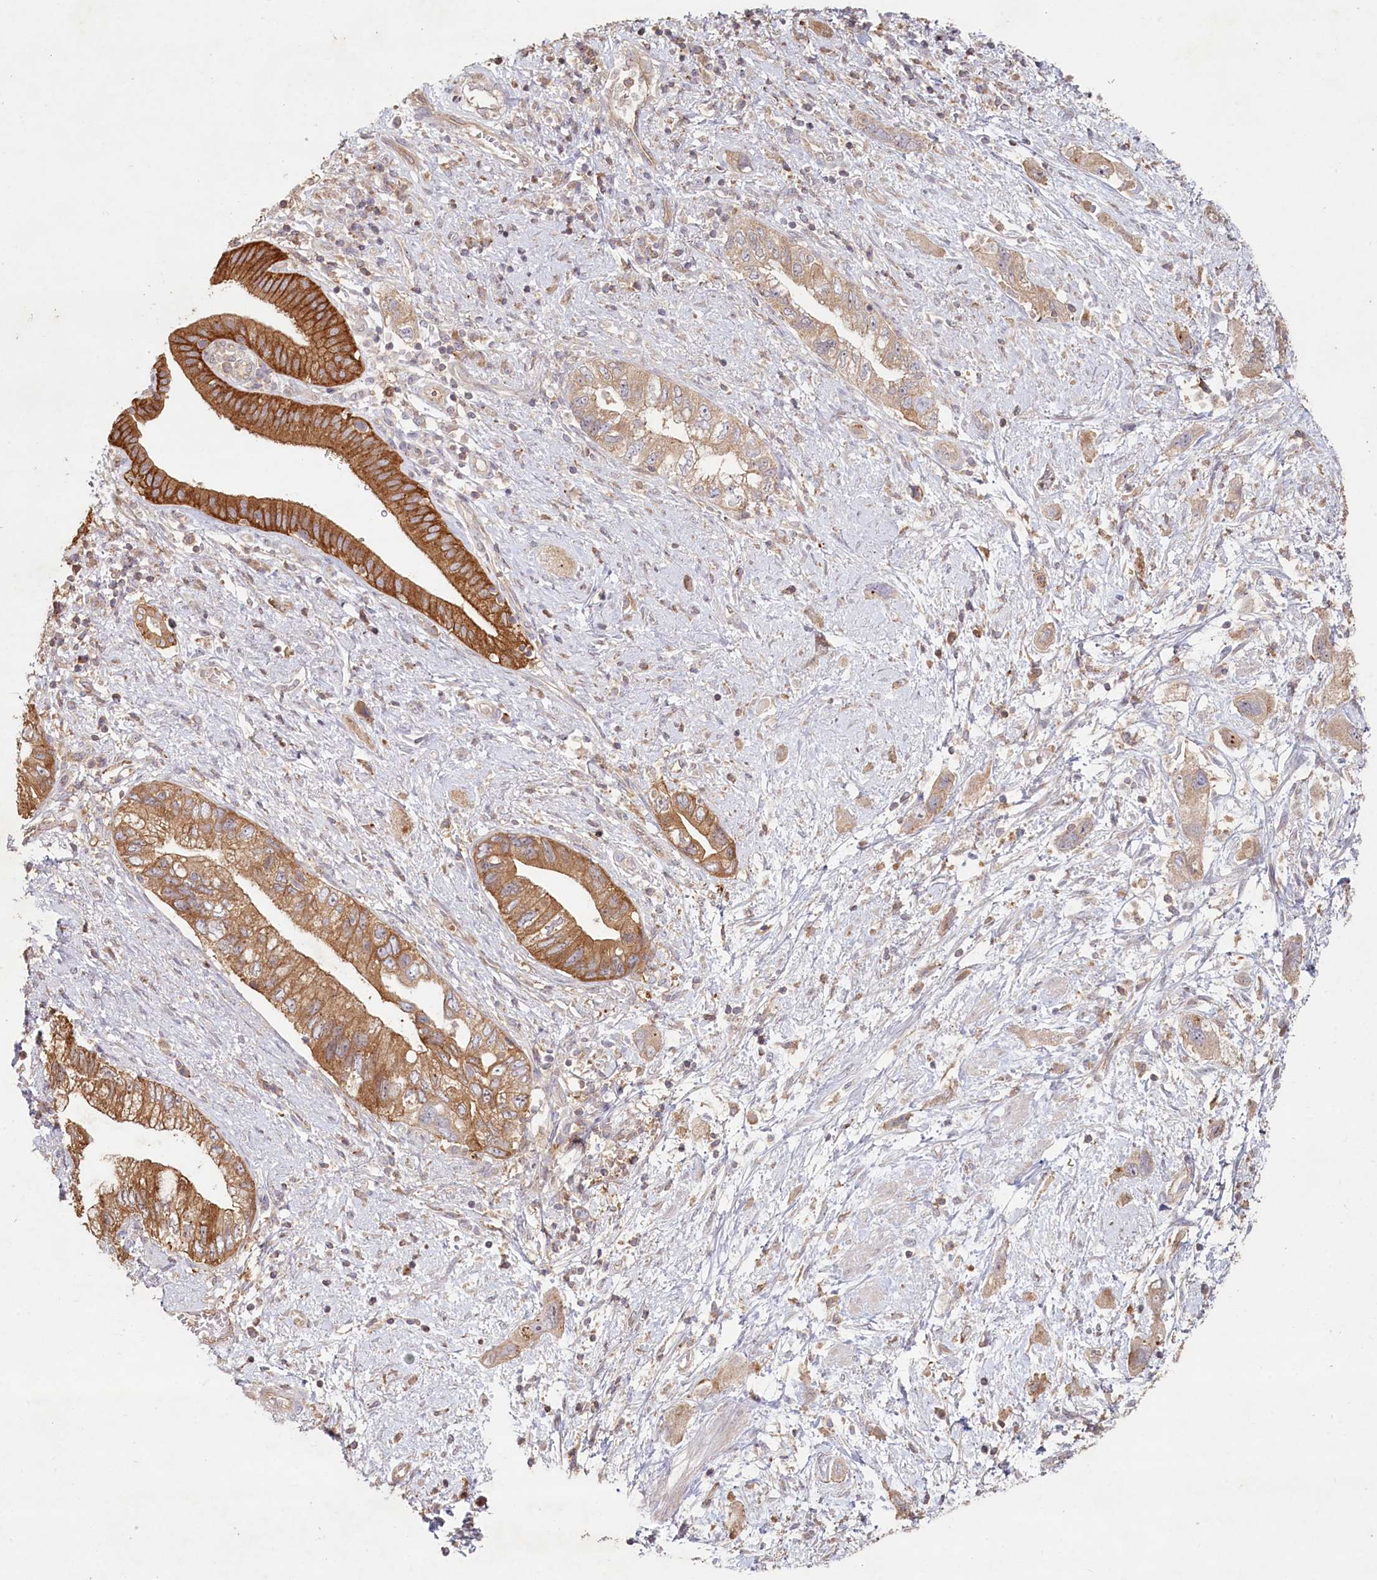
{"staining": {"intensity": "moderate", "quantity": ">75%", "location": "cytoplasmic/membranous"}, "tissue": "pancreatic cancer", "cell_type": "Tumor cells", "image_type": "cancer", "snomed": [{"axis": "morphology", "description": "Adenocarcinoma, NOS"}, {"axis": "topography", "description": "Pancreas"}], "caption": "Immunohistochemistry (IHC) photomicrograph of human pancreatic cancer (adenocarcinoma) stained for a protein (brown), which exhibits medium levels of moderate cytoplasmic/membranous positivity in approximately >75% of tumor cells.", "gene": "HAL", "patient": {"sex": "female", "age": 73}}